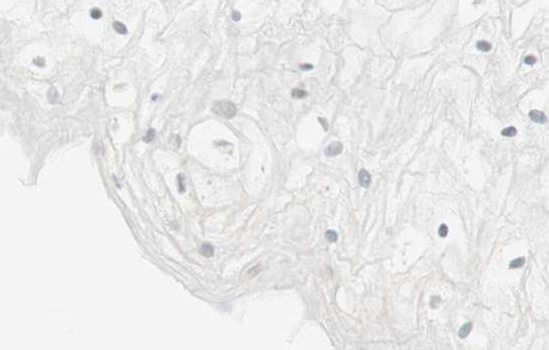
{"staining": {"intensity": "negative", "quantity": "none", "location": "none"}, "tissue": "vagina", "cell_type": "Squamous epithelial cells", "image_type": "normal", "snomed": [{"axis": "morphology", "description": "Normal tissue, NOS"}, {"axis": "topography", "description": "Vagina"}], "caption": "Squamous epithelial cells show no significant positivity in unremarkable vagina. (DAB (3,3'-diaminobenzidine) immunohistochemistry visualized using brightfield microscopy, high magnification).", "gene": "PLCD4", "patient": {"sex": "female", "age": 34}}